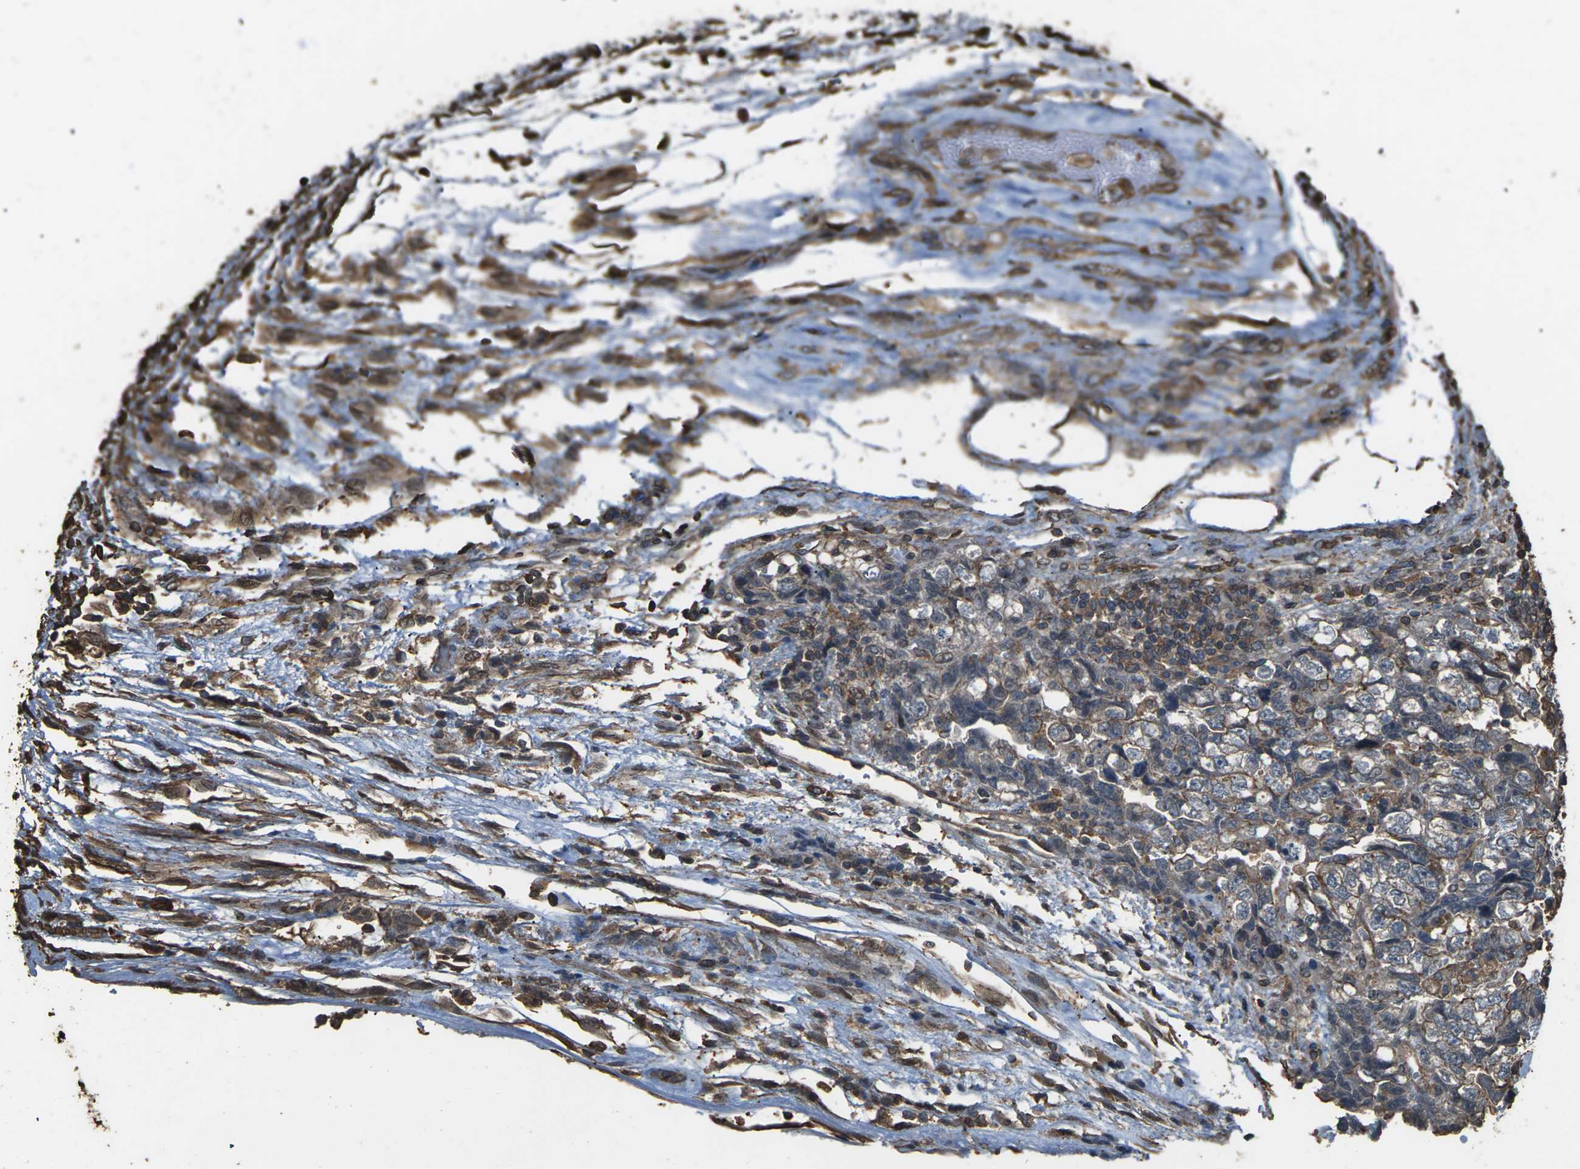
{"staining": {"intensity": "moderate", "quantity": "<25%", "location": "cytoplasmic/membranous"}, "tissue": "testis cancer", "cell_type": "Tumor cells", "image_type": "cancer", "snomed": [{"axis": "morphology", "description": "Carcinoma, Embryonal, NOS"}, {"axis": "topography", "description": "Testis"}], "caption": "Protein expression analysis of human testis cancer reveals moderate cytoplasmic/membranous staining in about <25% of tumor cells.", "gene": "DHPS", "patient": {"sex": "male", "age": 36}}